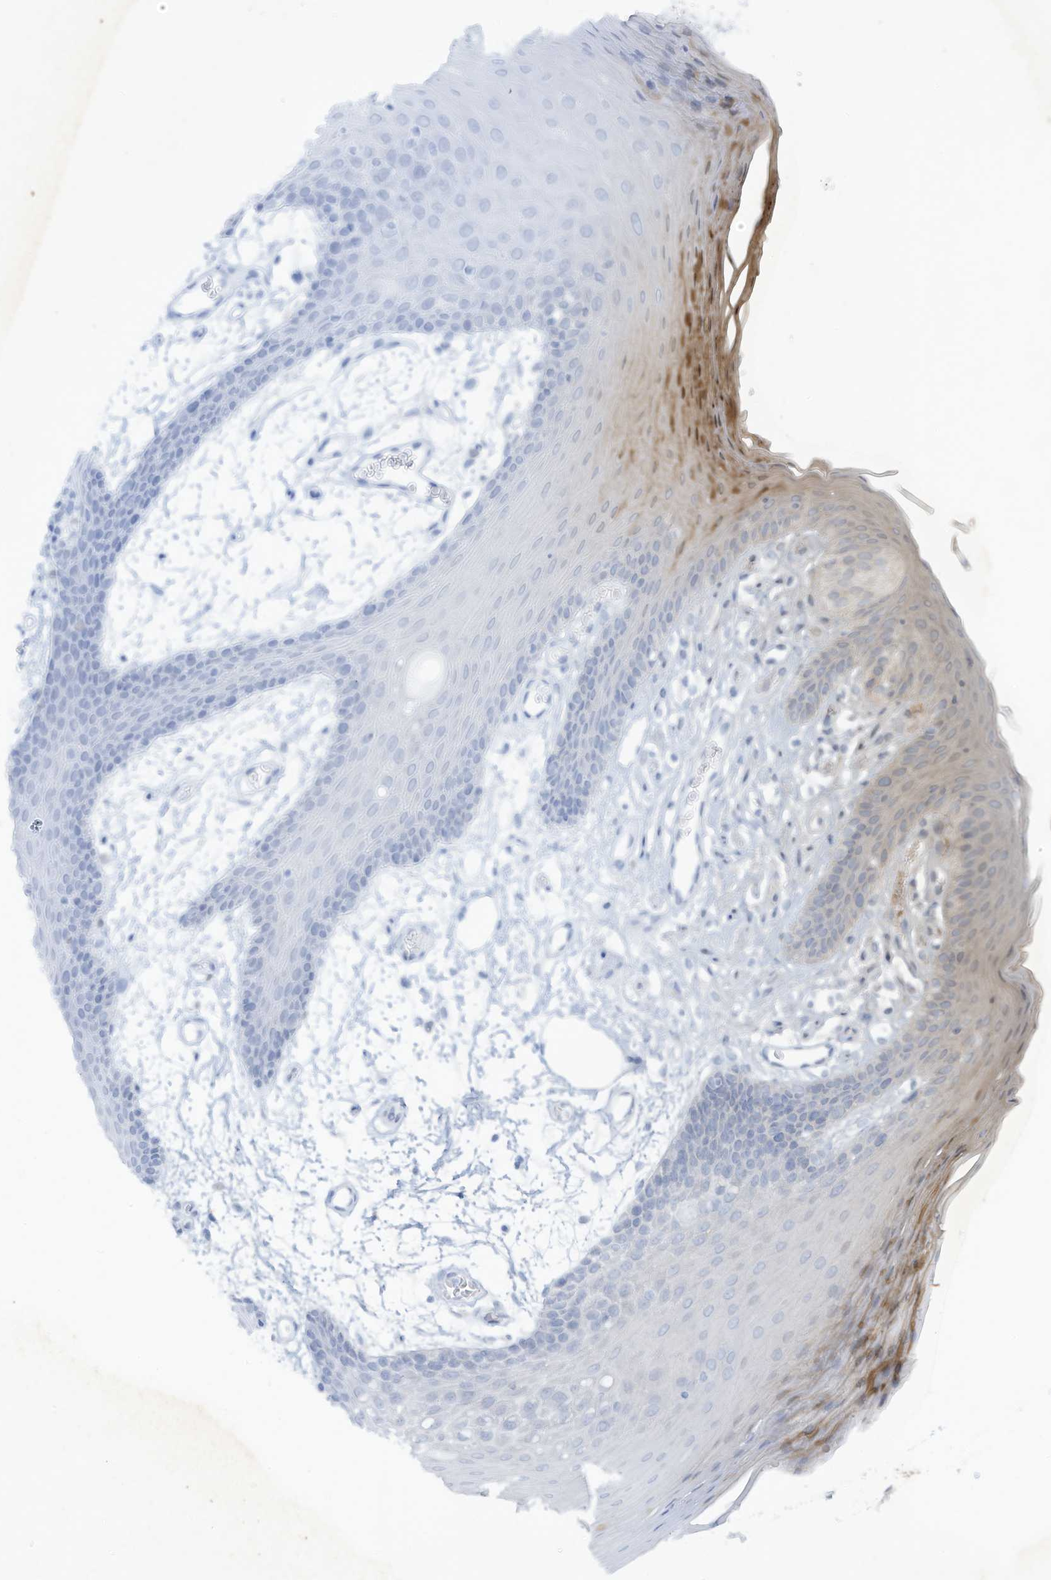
{"staining": {"intensity": "moderate", "quantity": "<25%", "location": "cytoplasmic/membranous,nuclear"}, "tissue": "oral mucosa", "cell_type": "Squamous epithelial cells", "image_type": "normal", "snomed": [{"axis": "morphology", "description": "Normal tissue, NOS"}, {"axis": "topography", "description": "Skeletal muscle"}, {"axis": "topography", "description": "Oral tissue"}, {"axis": "topography", "description": "Salivary gland"}, {"axis": "topography", "description": "Peripheral nerve tissue"}], "caption": "Oral mucosa was stained to show a protein in brown. There is low levels of moderate cytoplasmic/membranous,nuclear positivity in about <25% of squamous epithelial cells. The staining was performed using DAB to visualize the protein expression in brown, while the nuclei were stained in blue with hematoxylin (Magnification: 20x).", "gene": "TUBE1", "patient": {"sex": "male", "age": 54}}